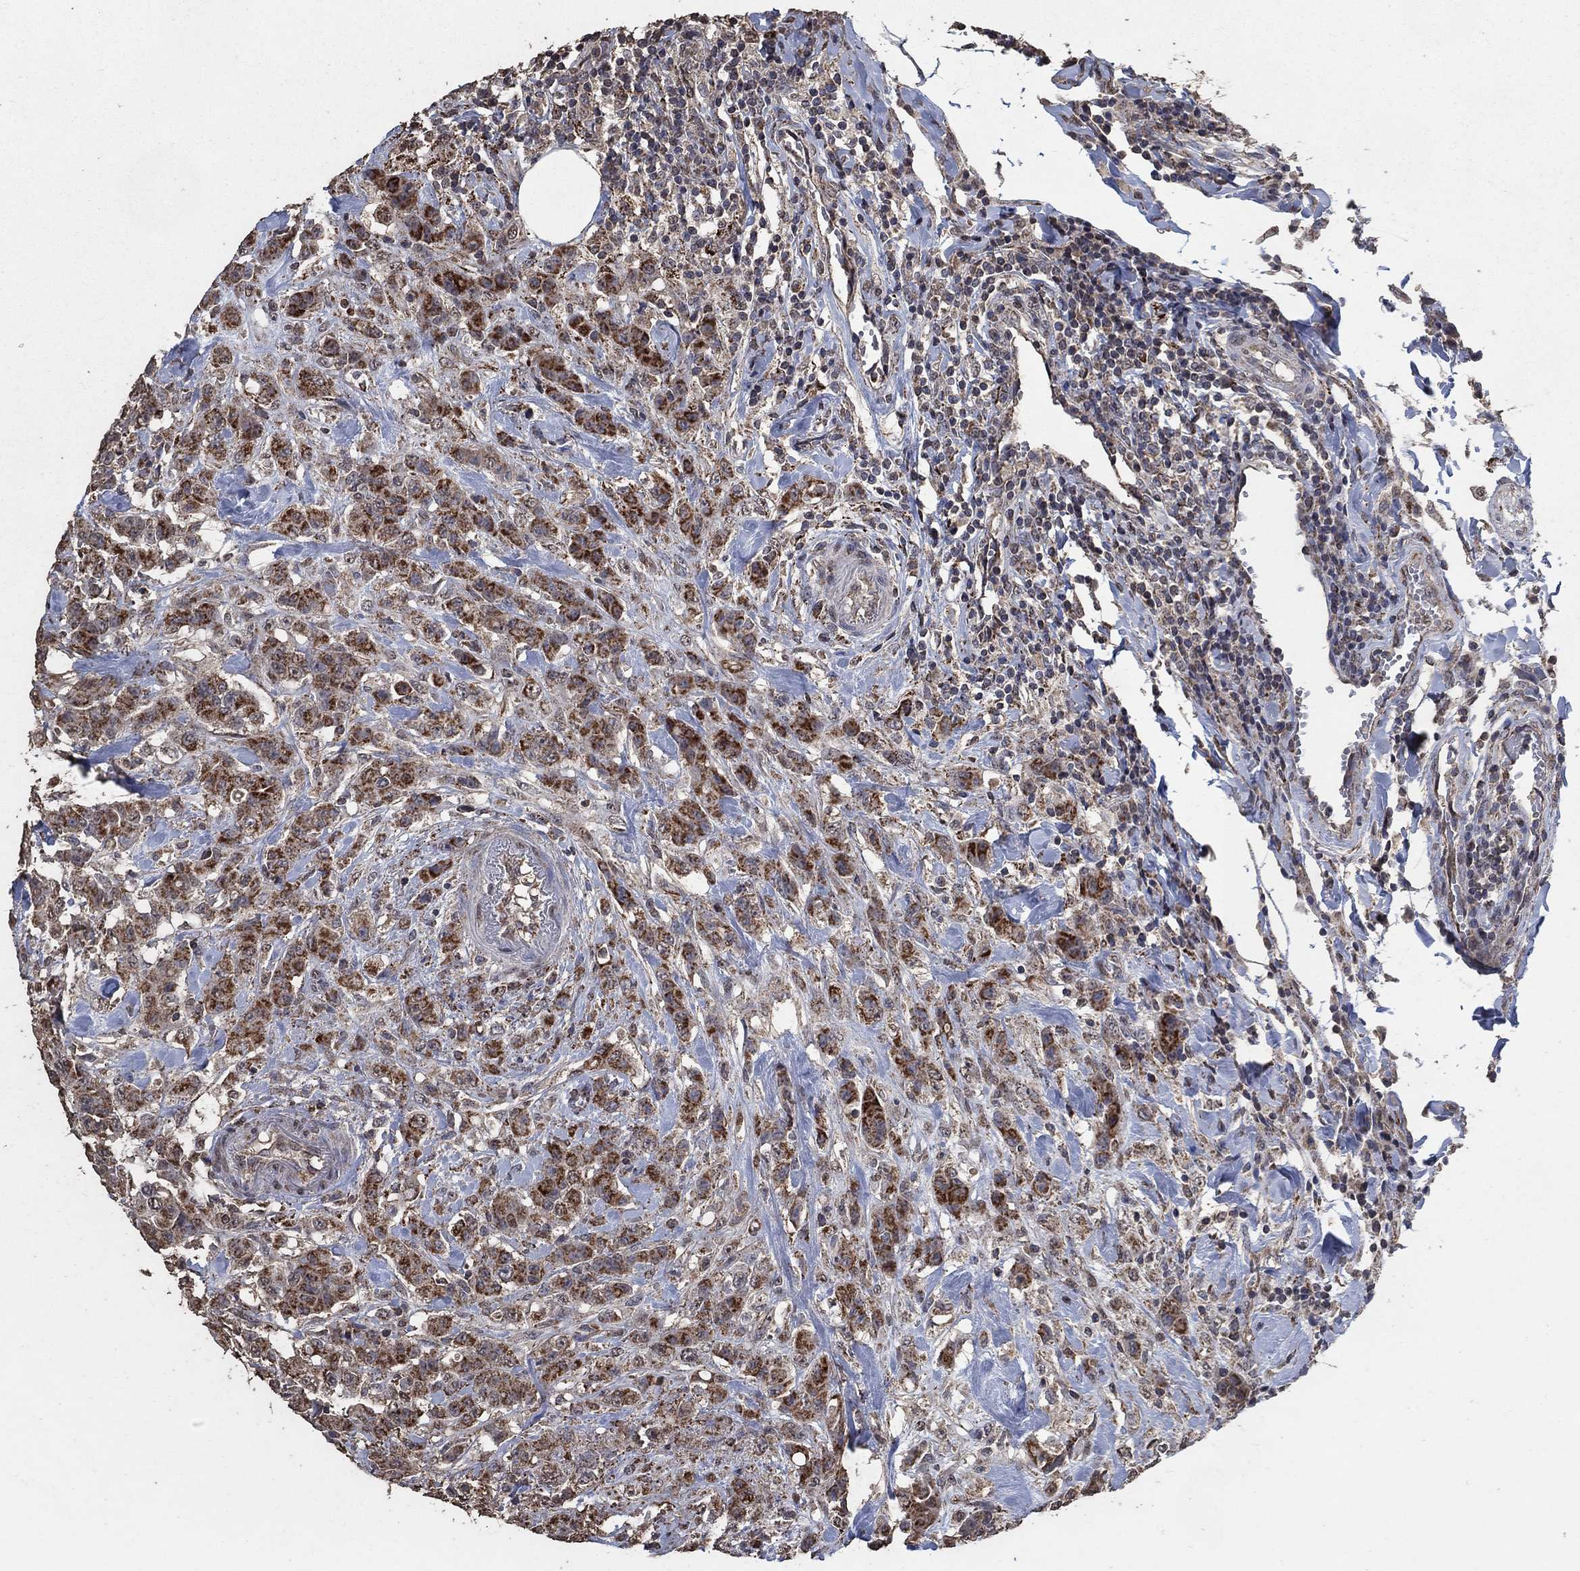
{"staining": {"intensity": "strong", "quantity": ">75%", "location": "cytoplasmic/membranous"}, "tissue": "colorectal cancer", "cell_type": "Tumor cells", "image_type": "cancer", "snomed": [{"axis": "morphology", "description": "Adenocarcinoma, NOS"}, {"axis": "topography", "description": "Colon"}], "caption": "Colorectal cancer stained with a protein marker shows strong staining in tumor cells.", "gene": "MRPS24", "patient": {"sex": "female", "age": 69}}